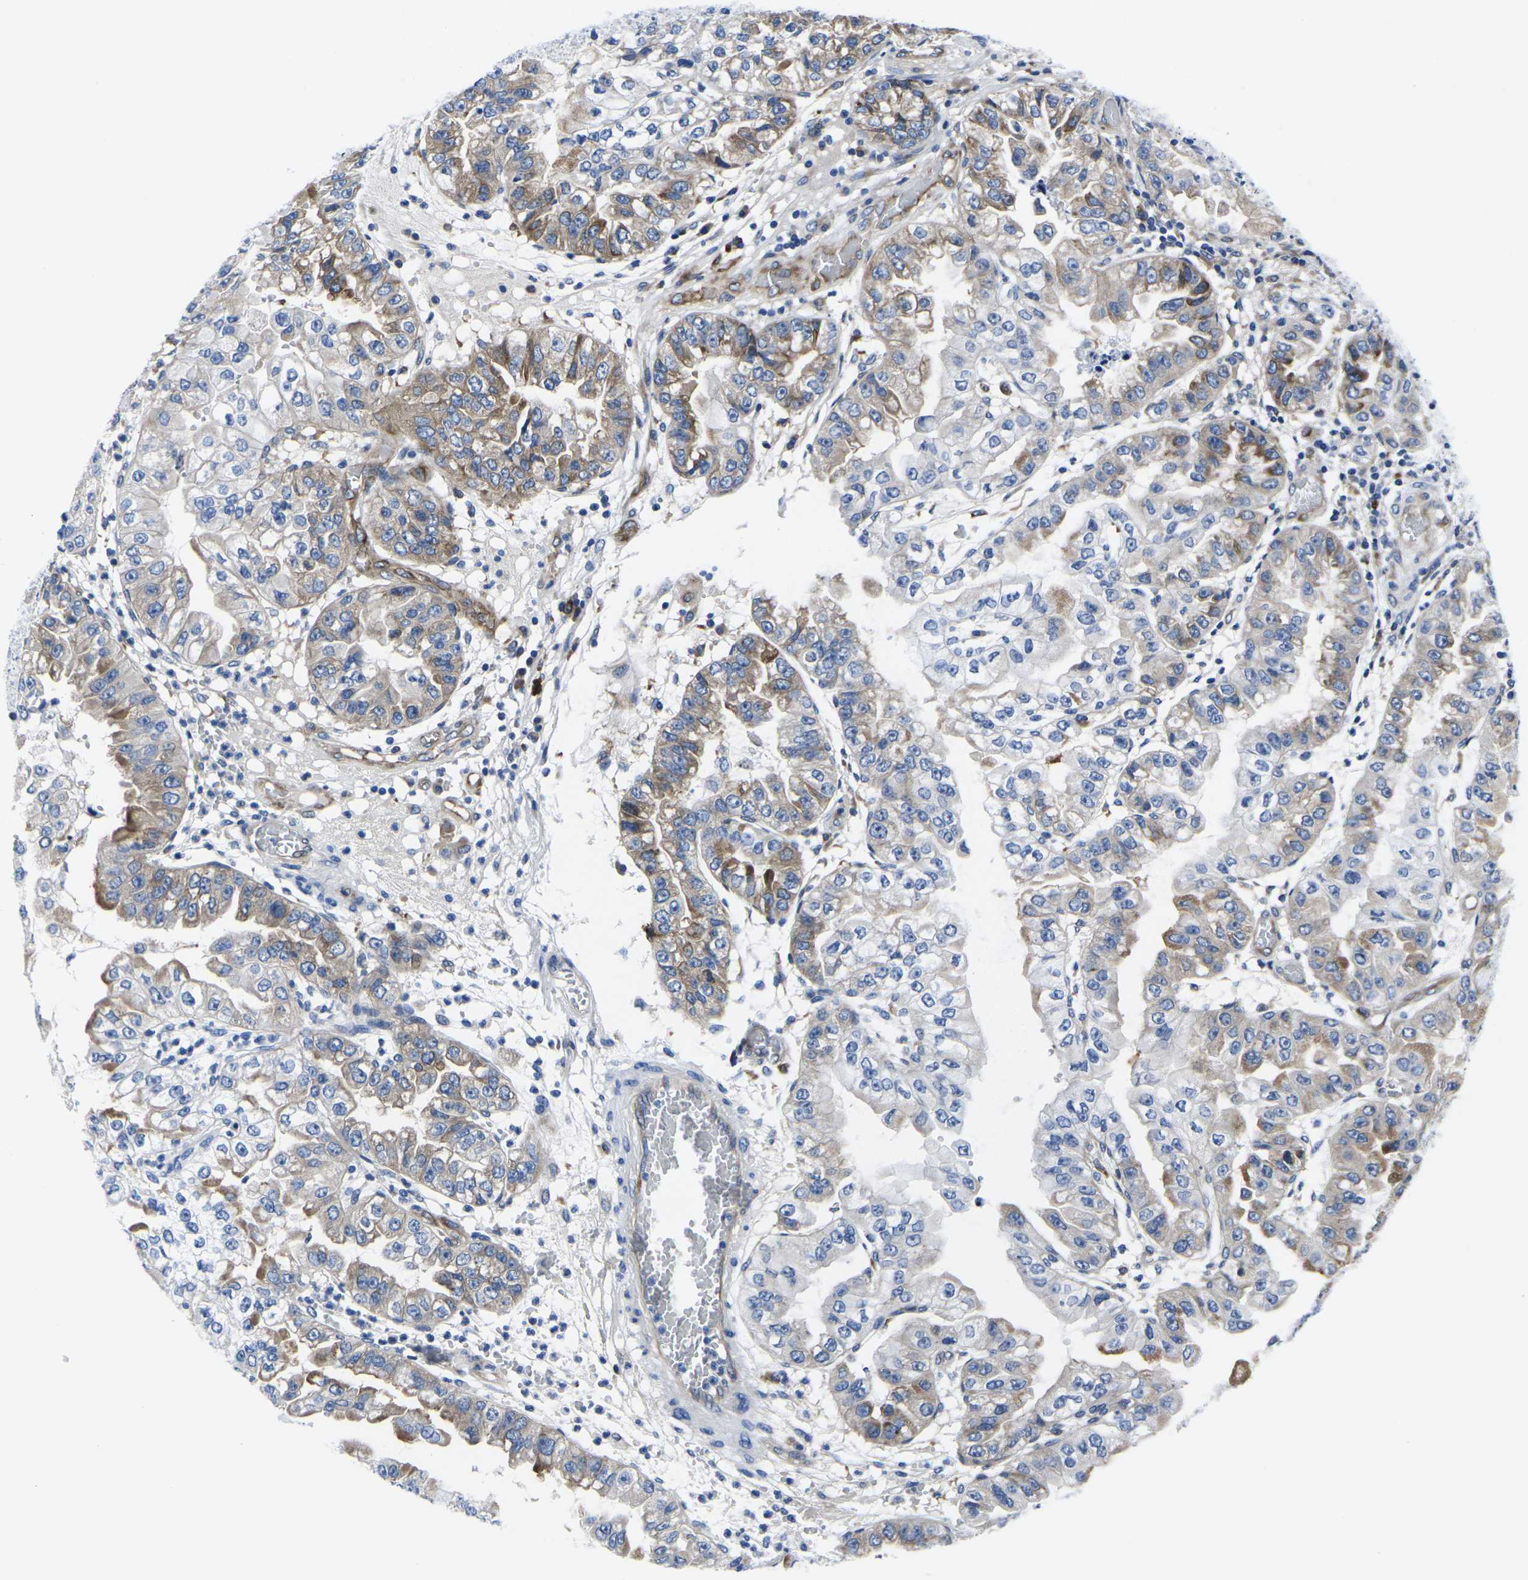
{"staining": {"intensity": "moderate", "quantity": "25%-75%", "location": "cytoplasmic/membranous"}, "tissue": "liver cancer", "cell_type": "Tumor cells", "image_type": "cancer", "snomed": [{"axis": "morphology", "description": "Cholangiocarcinoma"}, {"axis": "topography", "description": "Liver"}], "caption": "A brown stain highlights moderate cytoplasmic/membranous staining of a protein in liver cancer tumor cells.", "gene": "EIF4A1", "patient": {"sex": "female", "age": 79}}